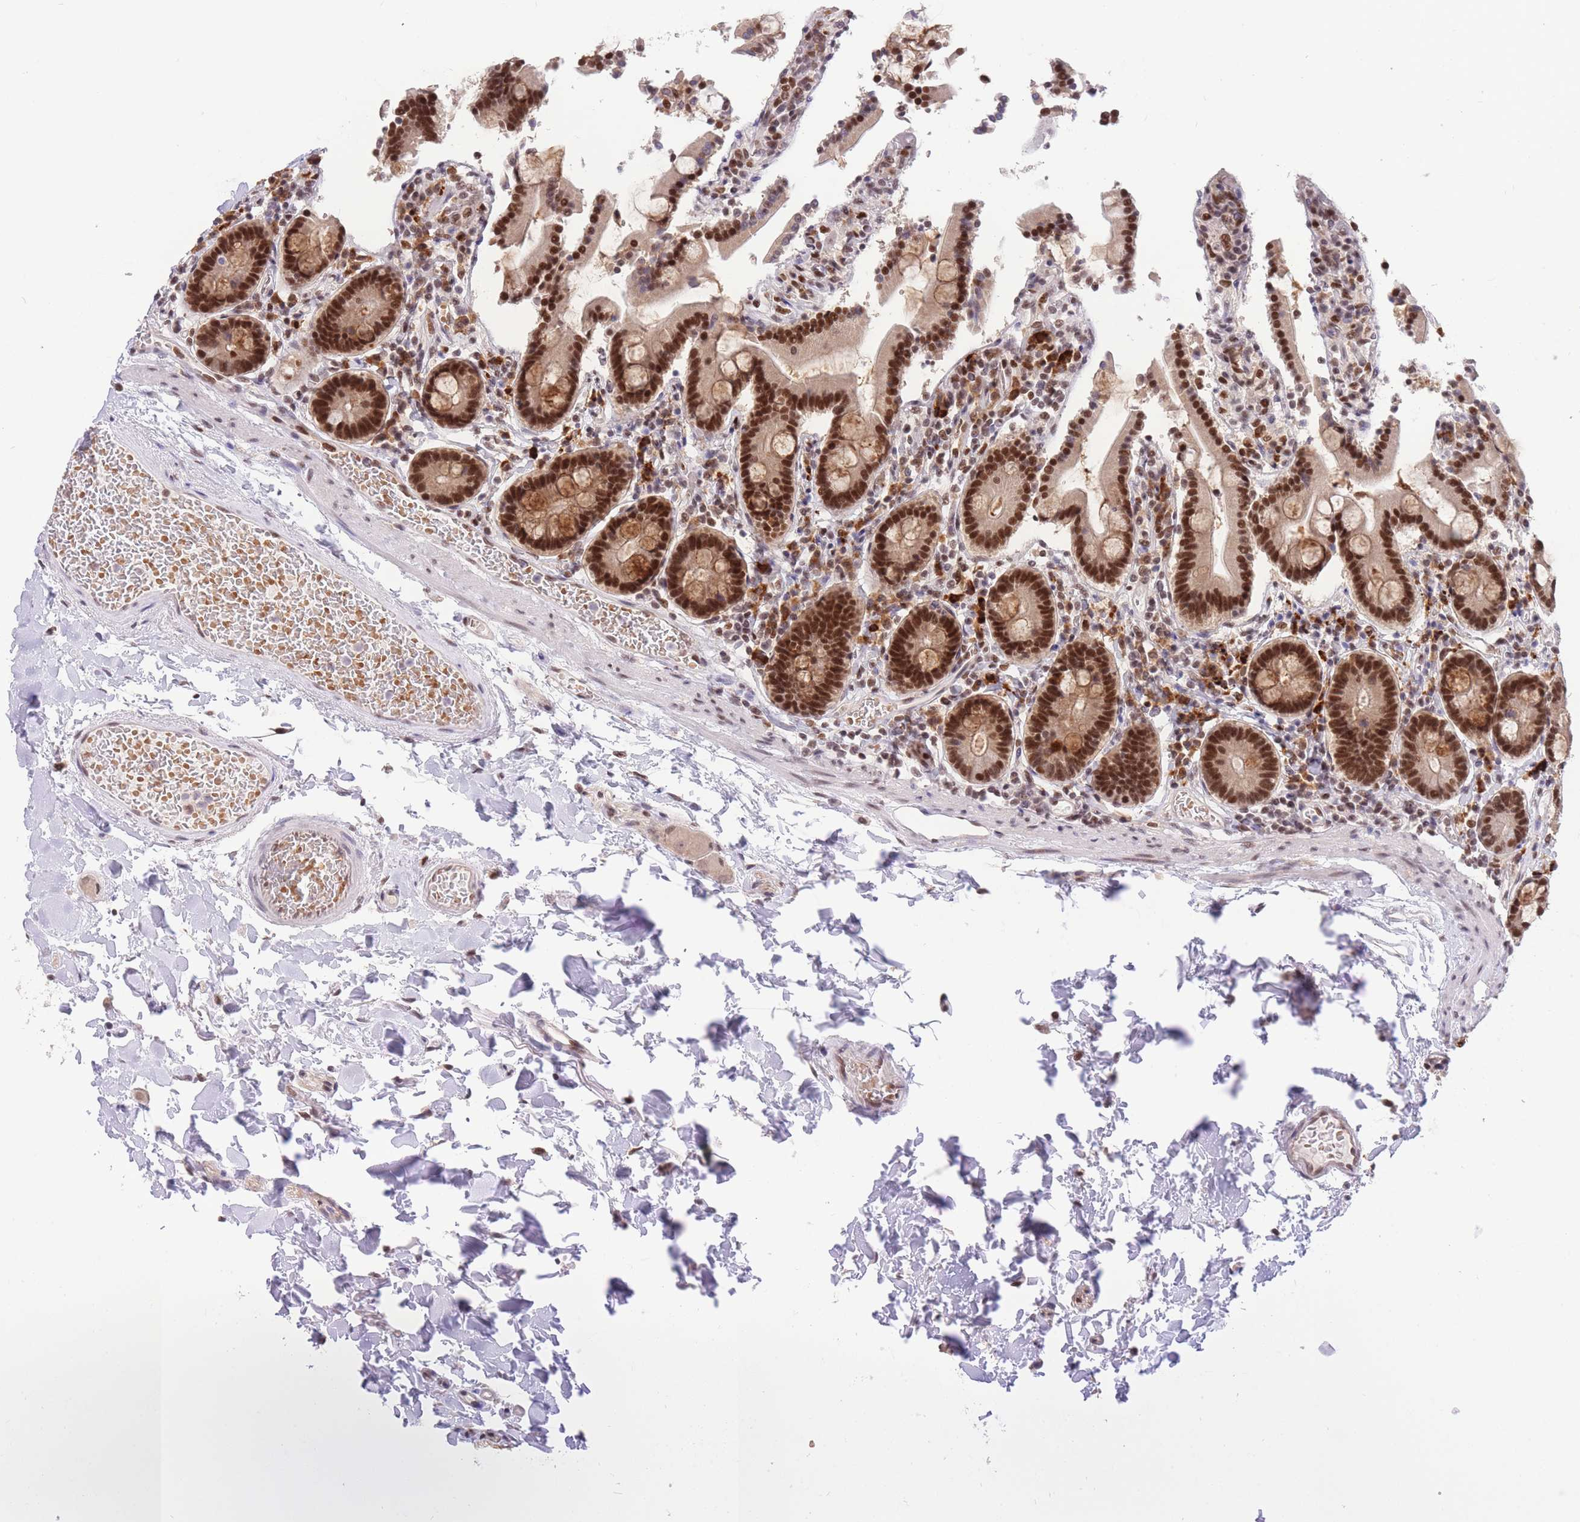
{"staining": {"intensity": "strong", "quantity": ">75%", "location": "cytoplasmic/membranous,nuclear"}, "tissue": "duodenum", "cell_type": "Glandular cells", "image_type": "normal", "snomed": [{"axis": "morphology", "description": "Normal tissue, NOS"}, {"axis": "topography", "description": "Duodenum"}], "caption": "Immunohistochemical staining of normal human duodenum shows >75% levels of strong cytoplasmic/membranous,nuclear protein expression in about >75% of glandular cells. (DAB = brown stain, brightfield microscopy at high magnification).", "gene": "SMAD9", "patient": {"sex": "male", "age": 55}}